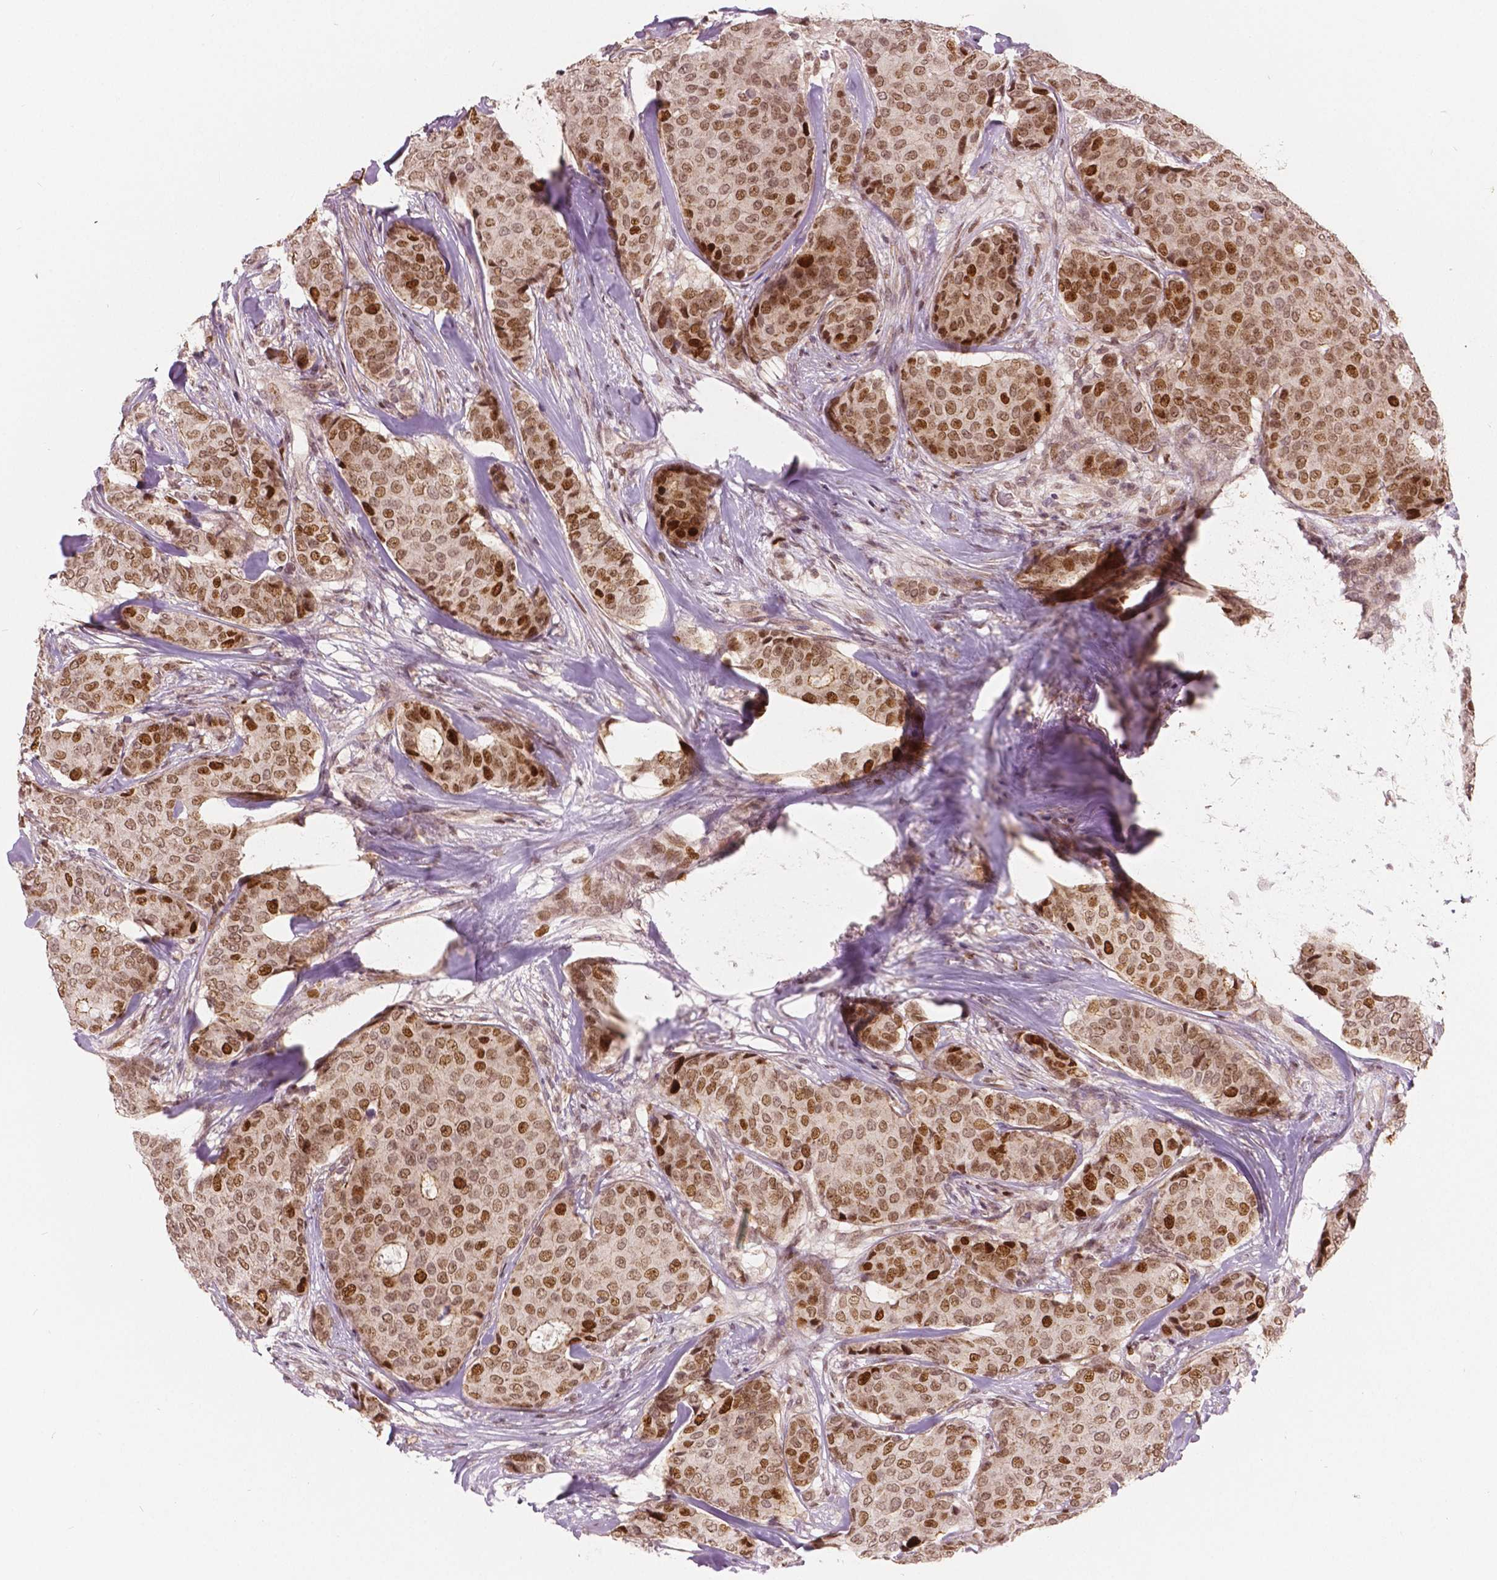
{"staining": {"intensity": "moderate", "quantity": ">75%", "location": "nuclear"}, "tissue": "breast cancer", "cell_type": "Tumor cells", "image_type": "cancer", "snomed": [{"axis": "morphology", "description": "Duct carcinoma"}, {"axis": "topography", "description": "Breast"}], "caption": "Protein staining exhibits moderate nuclear expression in about >75% of tumor cells in breast cancer (infiltrating ductal carcinoma).", "gene": "NSD2", "patient": {"sex": "female", "age": 75}}